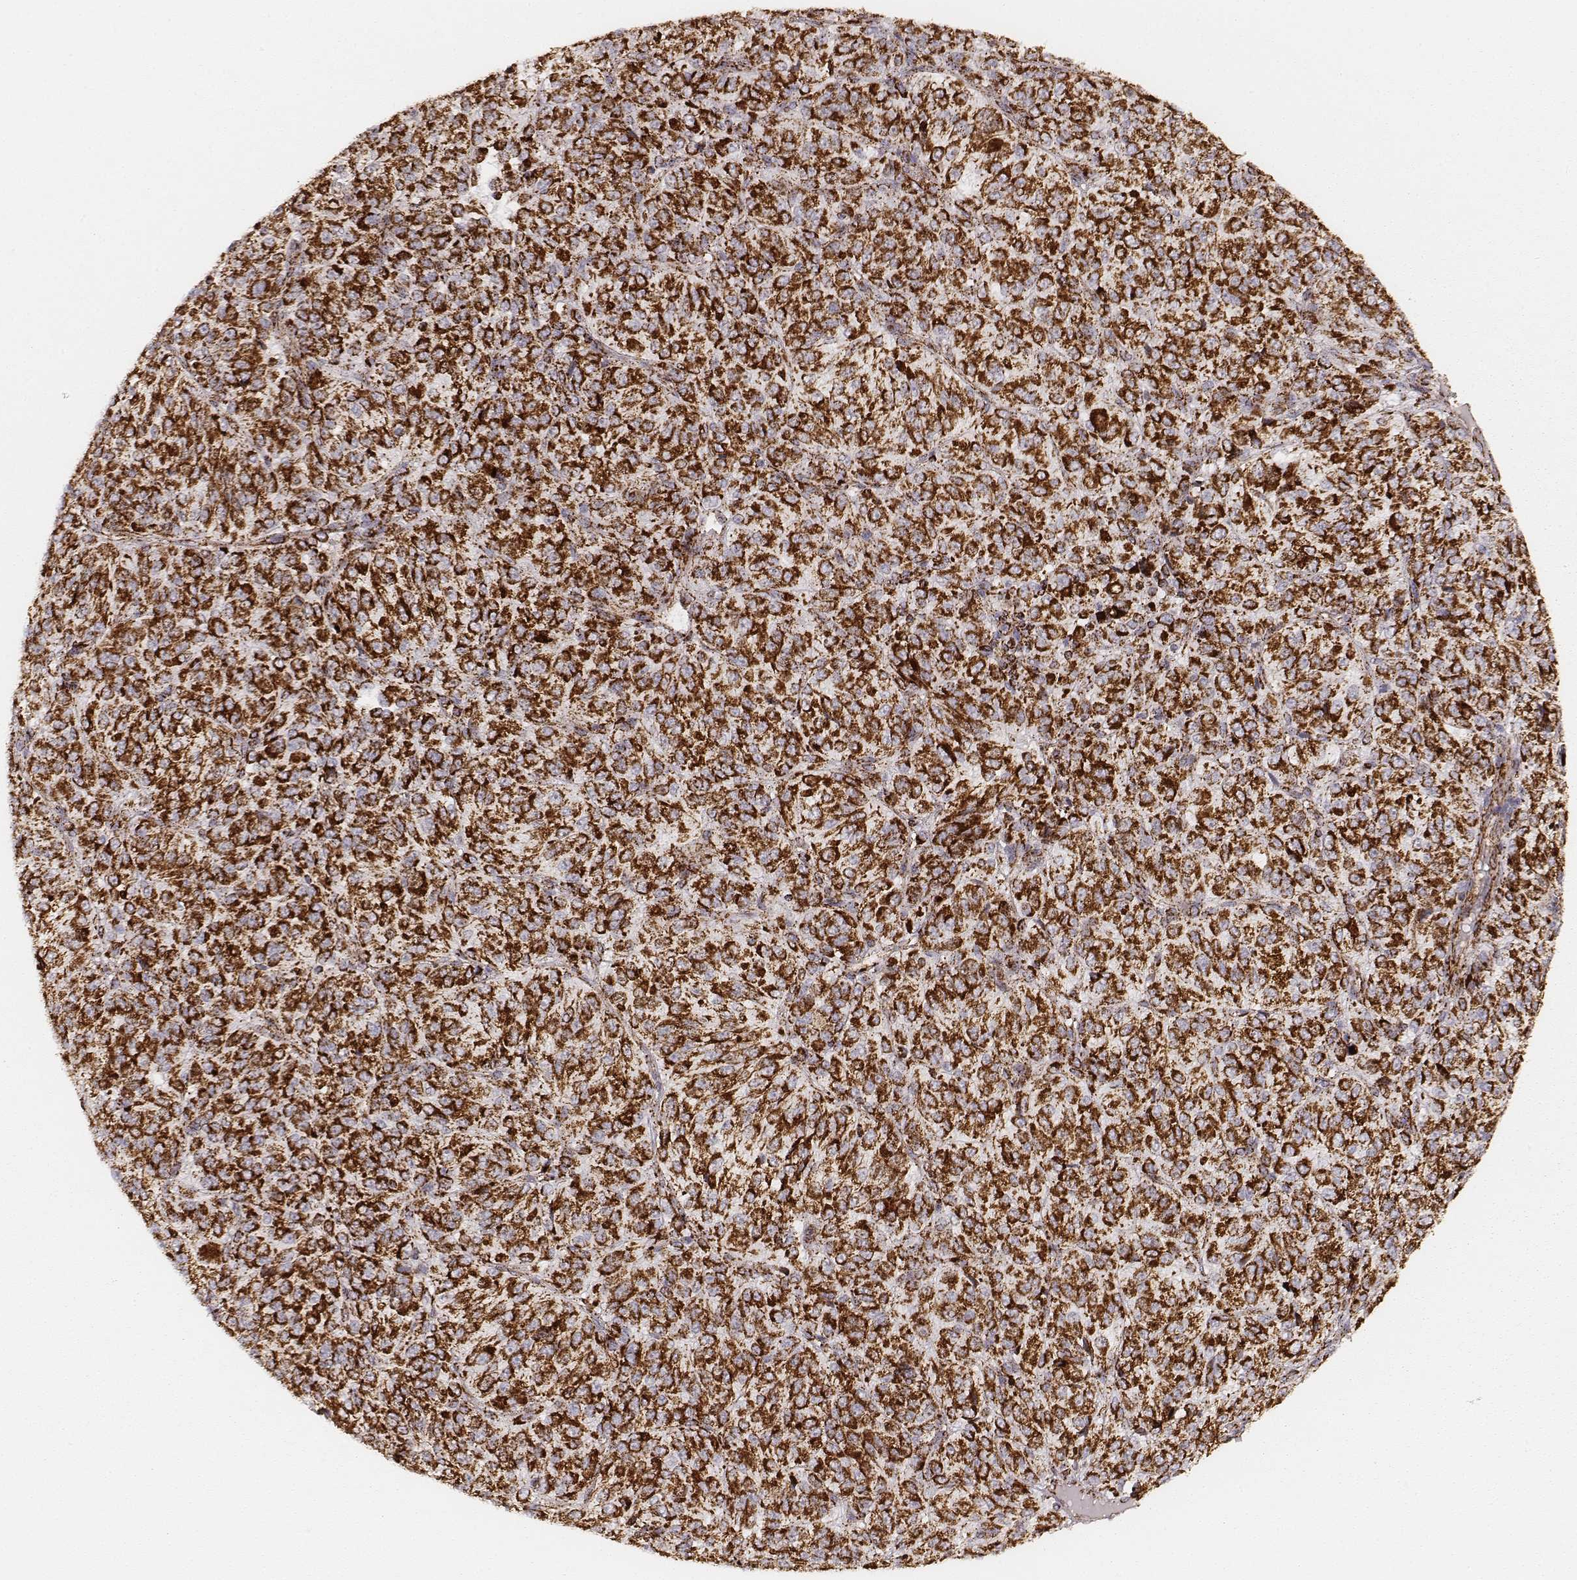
{"staining": {"intensity": "strong", "quantity": ">75%", "location": "cytoplasmic/membranous"}, "tissue": "melanoma", "cell_type": "Tumor cells", "image_type": "cancer", "snomed": [{"axis": "morphology", "description": "Malignant melanoma, Metastatic site"}, {"axis": "topography", "description": "Brain"}], "caption": "Malignant melanoma (metastatic site) was stained to show a protein in brown. There is high levels of strong cytoplasmic/membranous positivity in about >75% of tumor cells.", "gene": "CS", "patient": {"sex": "female", "age": 56}}